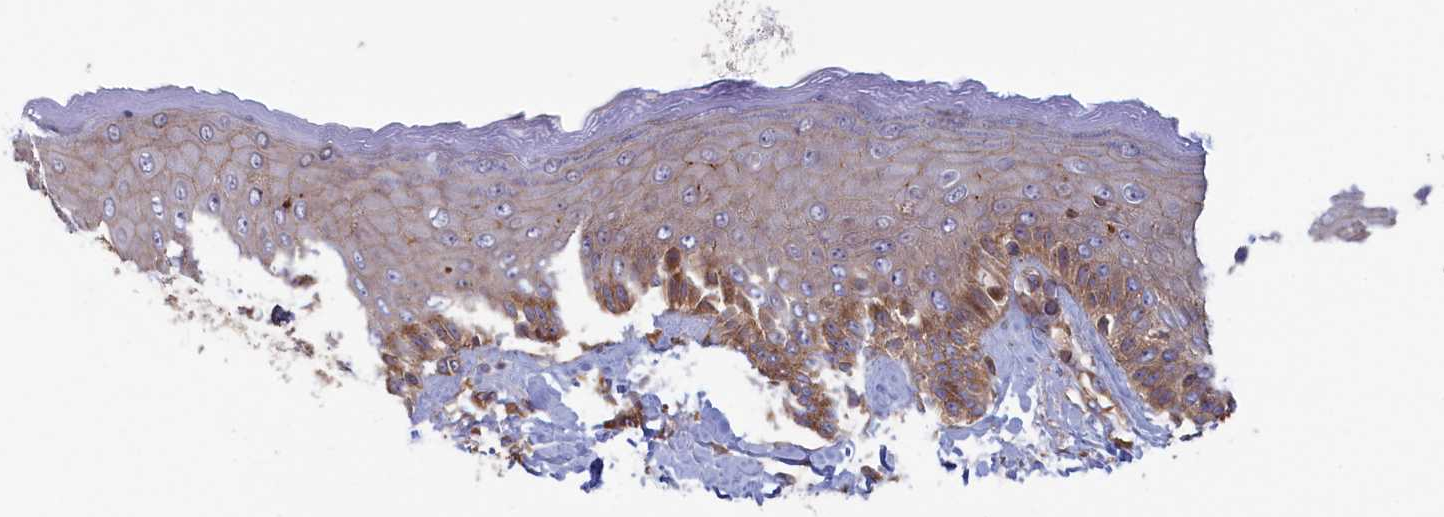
{"staining": {"intensity": "moderate", "quantity": "25%-75%", "location": "cytoplasmic/membranous"}, "tissue": "skin", "cell_type": "Epidermal cells", "image_type": "normal", "snomed": [{"axis": "morphology", "description": "Normal tissue, NOS"}, {"axis": "topography", "description": "Anal"}], "caption": "Moderate cytoplasmic/membranous positivity is seen in about 25%-75% of epidermal cells in unremarkable skin. The protein is shown in brown color, while the nuclei are stained blue.", "gene": "RILPL1", "patient": {"sex": "male", "age": 69}}